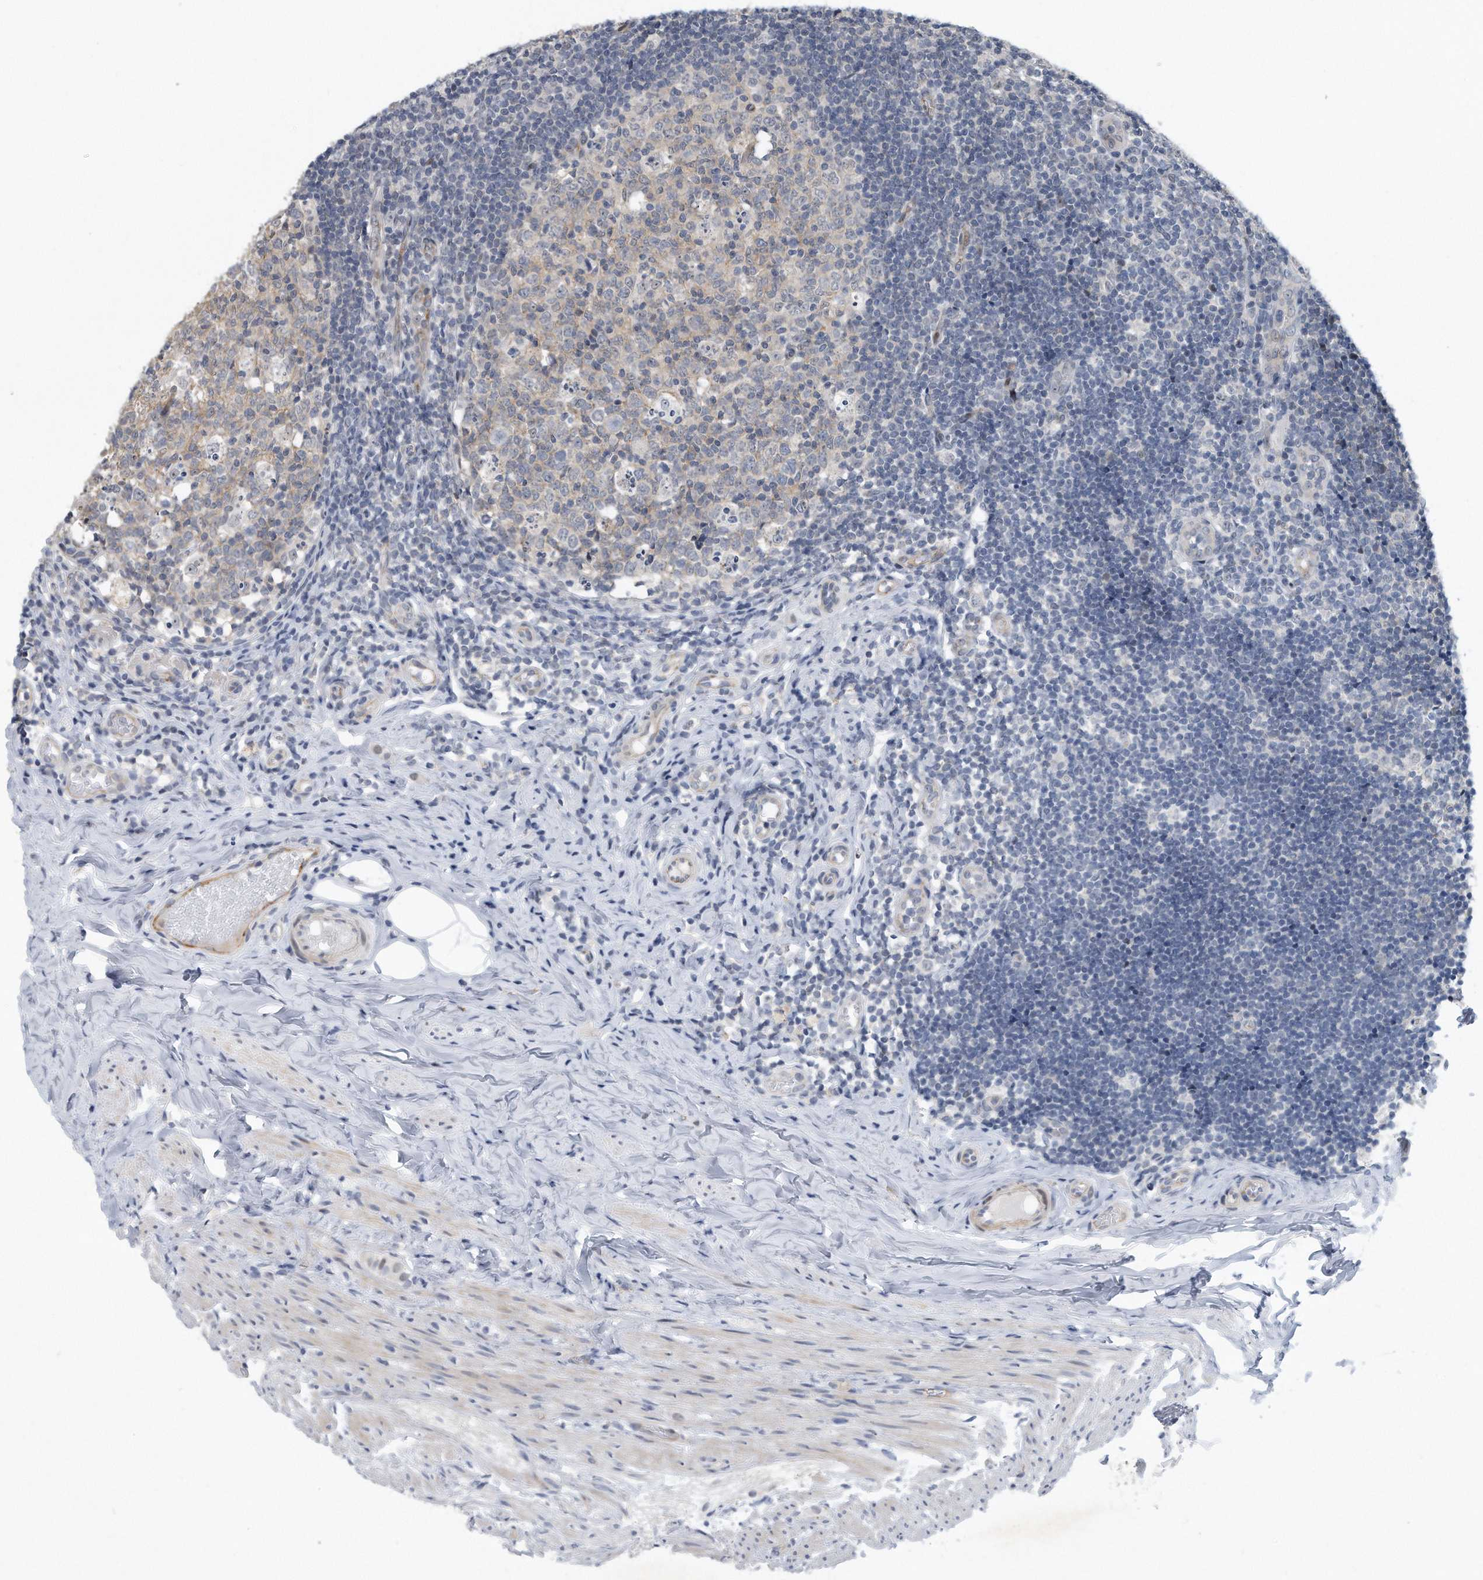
{"staining": {"intensity": "negative", "quantity": "none", "location": "none"}, "tissue": "appendix", "cell_type": "Glandular cells", "image_type": "normal", "snomed": [{"axis": "morphology", "description": "Normal tissue, NOS"}, {"axis": "topography", "description": "Appendix"}], "caption": "A high-resolution micrograph shows immunohistochemistry (IHC) staining of unremarkable appendix, which exhibits no significant staining in glandular cells.", "gene": "PGBD2", "patient": {"sex": "male", "age": 8}}